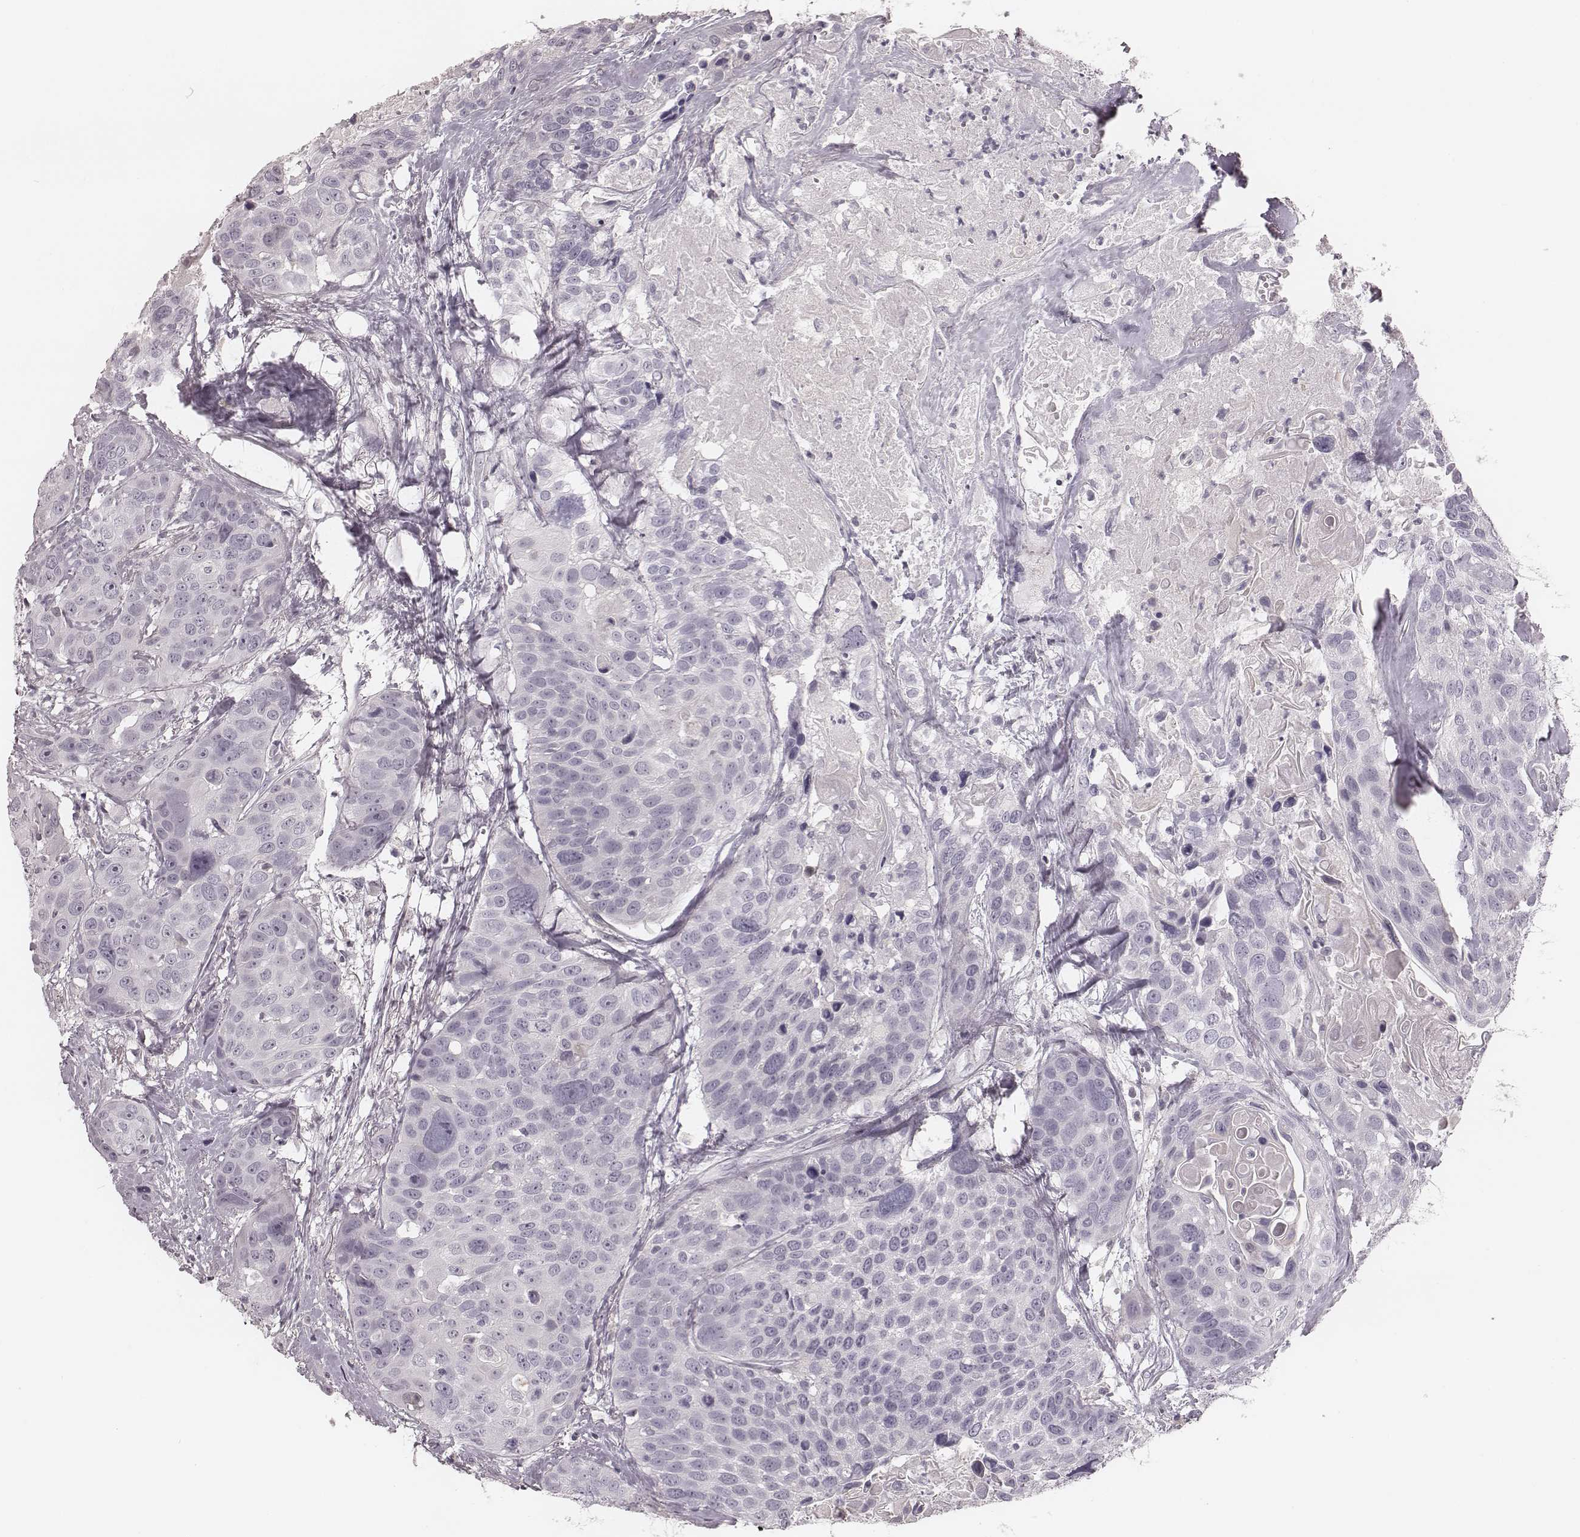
{"staining": {"intensity": "negative", "quantity": "none", "location": "none"}, "tissue": "head and neck cancer", "cell_type": "Tumor cells", "image_type": "cancer", "snomed": [{"axis": "morphology", "description": "Squamous cell carcinoma, NOS"}, {"axis": "topography", "description": "Oral tissue"}, {"axis": "topography", "description": "Head-Neck"}], "caption": "High magnification brightfield microscopy of head and neck squamous cell carcinoma stained with DAB (3,3'-diaminobenzidine) (brown) and counterstained with hematoxylin (blue): tumor cells show no significant positivity. (Immunohistochemistry (ihc), brightfield microscopy, high magnification).", "gene": "S100Z", "patient": {"sex": "male", "age": 56}}